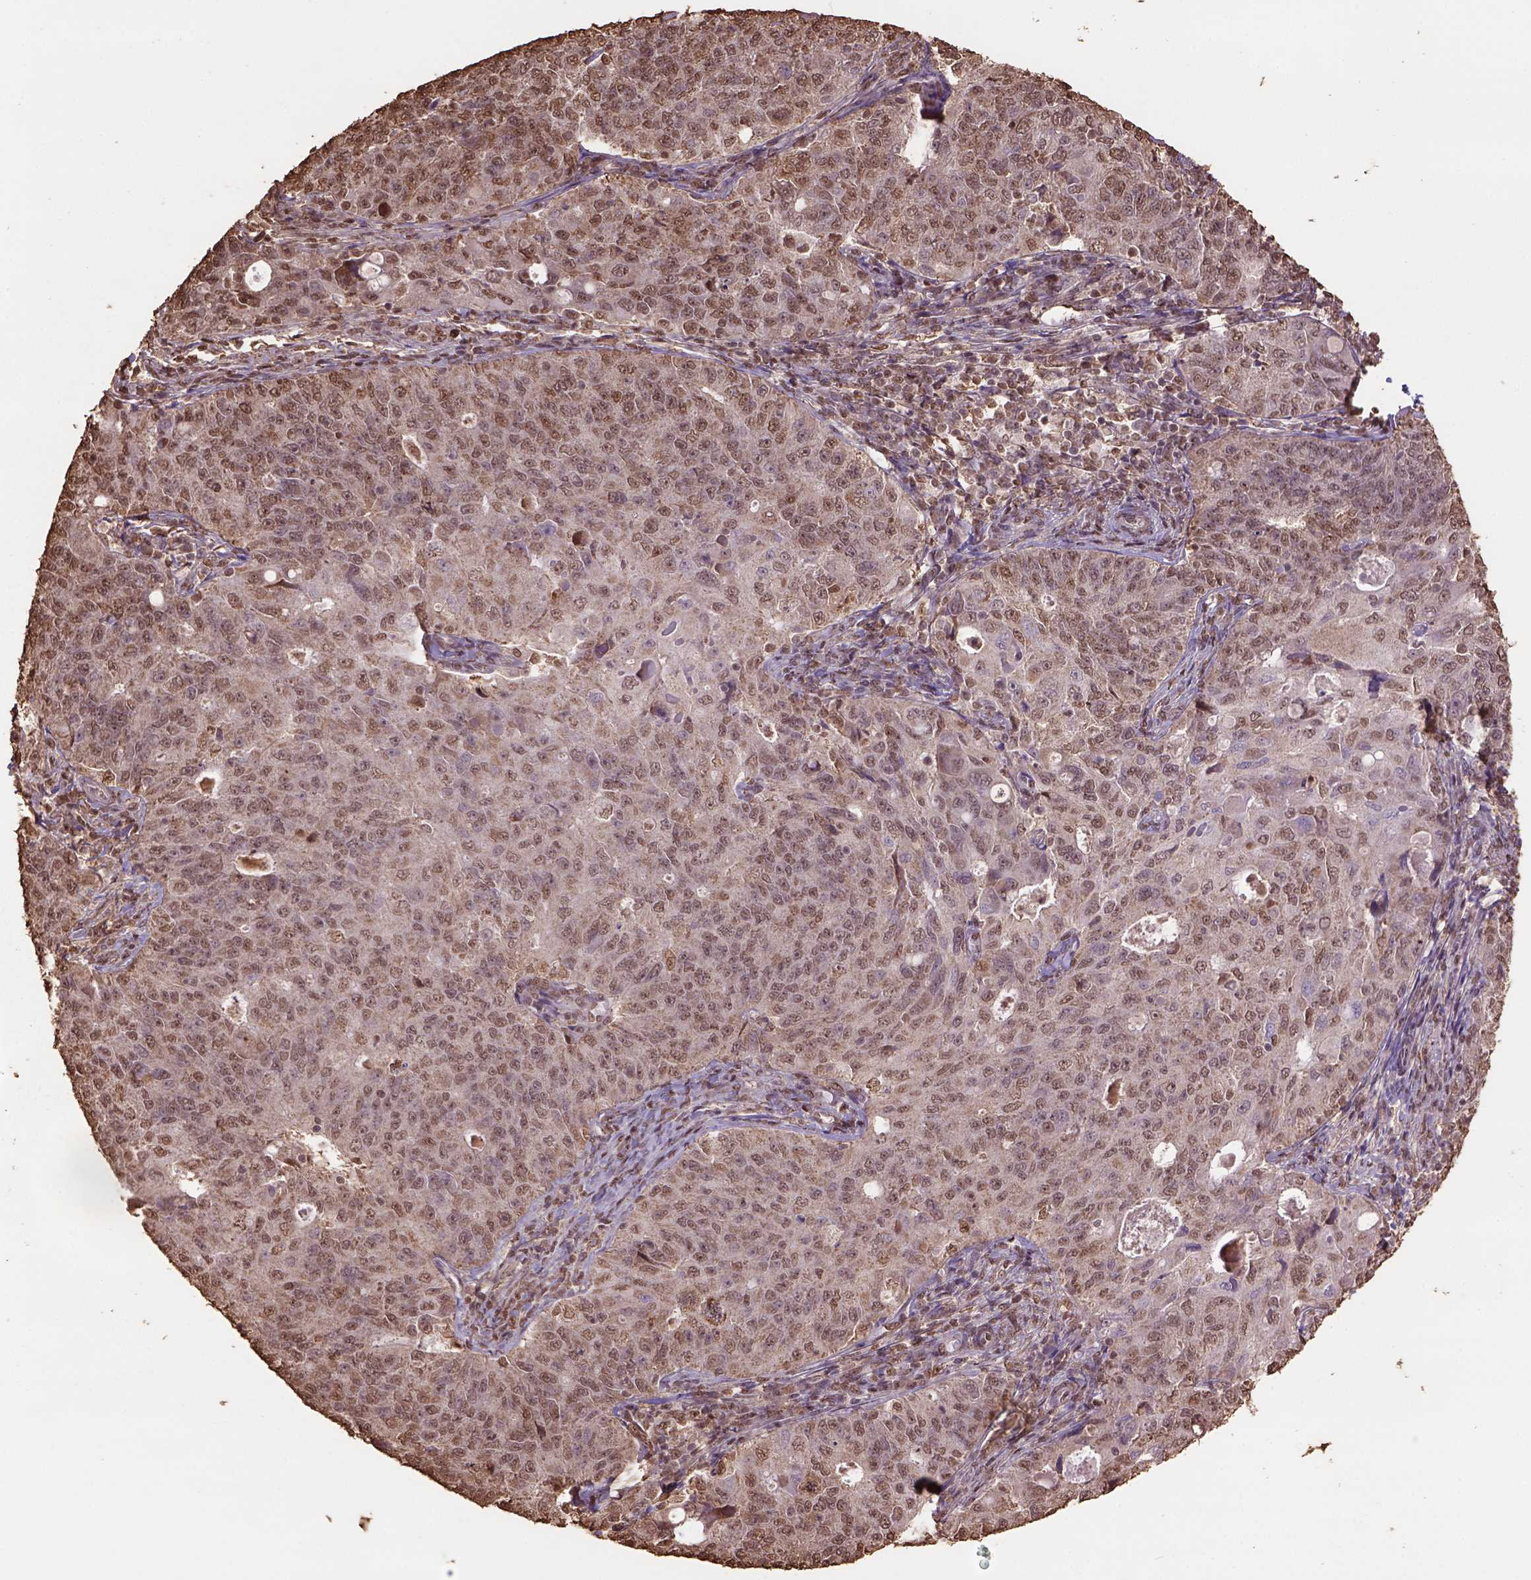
{"staining": {"intensity": "moderate", "quantity": ">75%", "location": "nuclear"}, "tissue": "endometrial cancer", "cell_type": "Tumor cells", "image_type": "cancer", "snomed": [{"axis": "morphology", "description": "Adenocarcinoma, NOS"}, {"axis": "topography", "description": "Endometrium"}], "caption": "Endometrial cancer (adenocarcinoma) tissue reveals moderate nuclear staining in approximately >75% of tumor cells (brown staining indicates protein expression, while blue staining denotes nuclei).", "gene": "CSTF2T", "patient": {"sex": "female", "age": 43}}